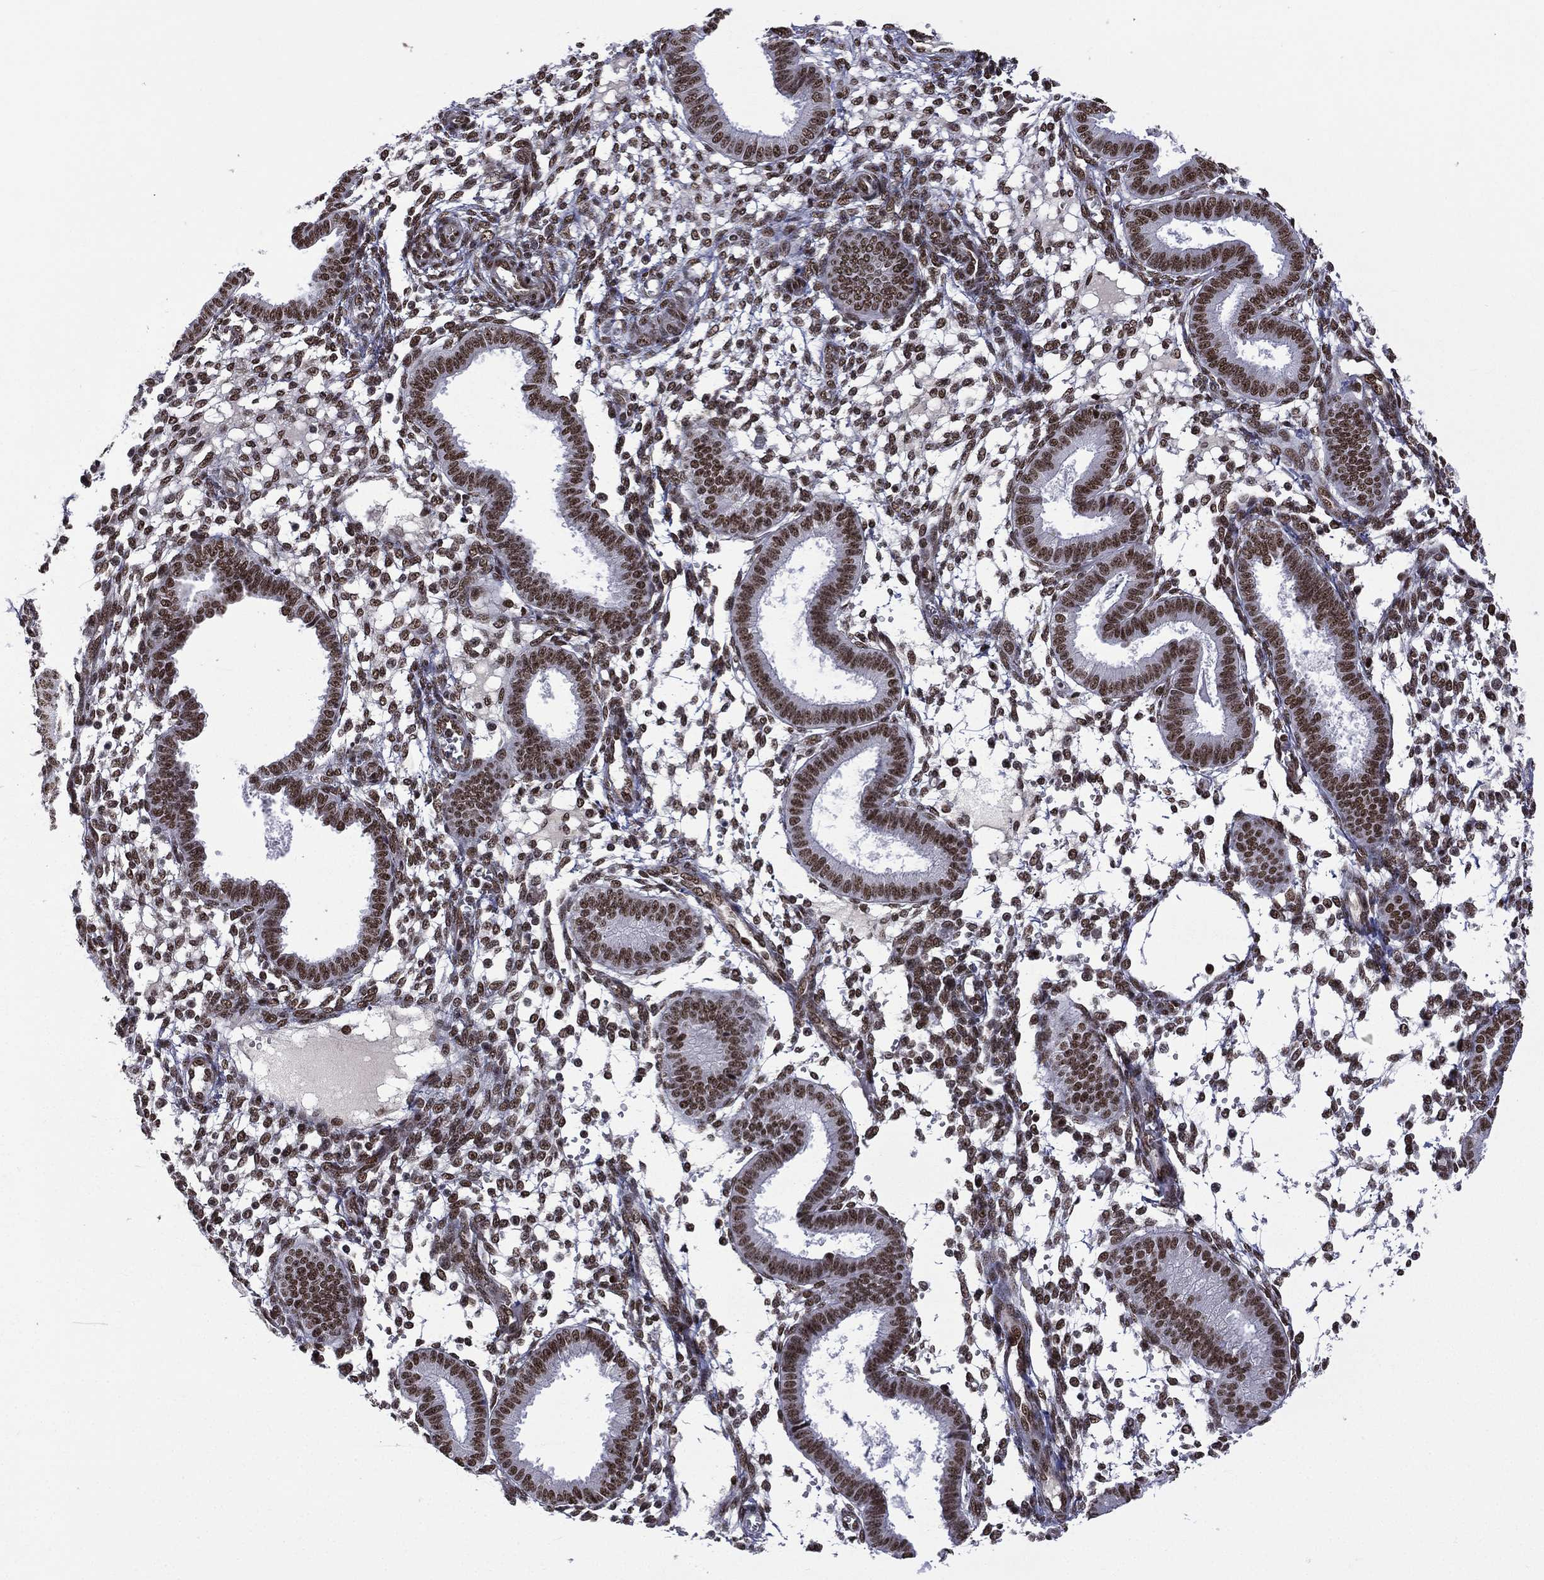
{"staining": {"intensity": "strong", "quantity": ">75%", "location": "nuclear"}, "tissue": "endometrium", "cell_type": "Cells in endometrial stroma", "image_type": "normal", "snomed": [{"axis": "morphology", "description": "Normal tissue, NOS"}, {"axis": "topography", "description": "Endometrium"}], "caption": "Brown immunohistochemical staining in benign endometrium demonstrates strong nuclear staining in approximately >75% of cells in endometrial stroma.", "gene": "C5orf24", "patient": {"sex": "female", "age": 43}}